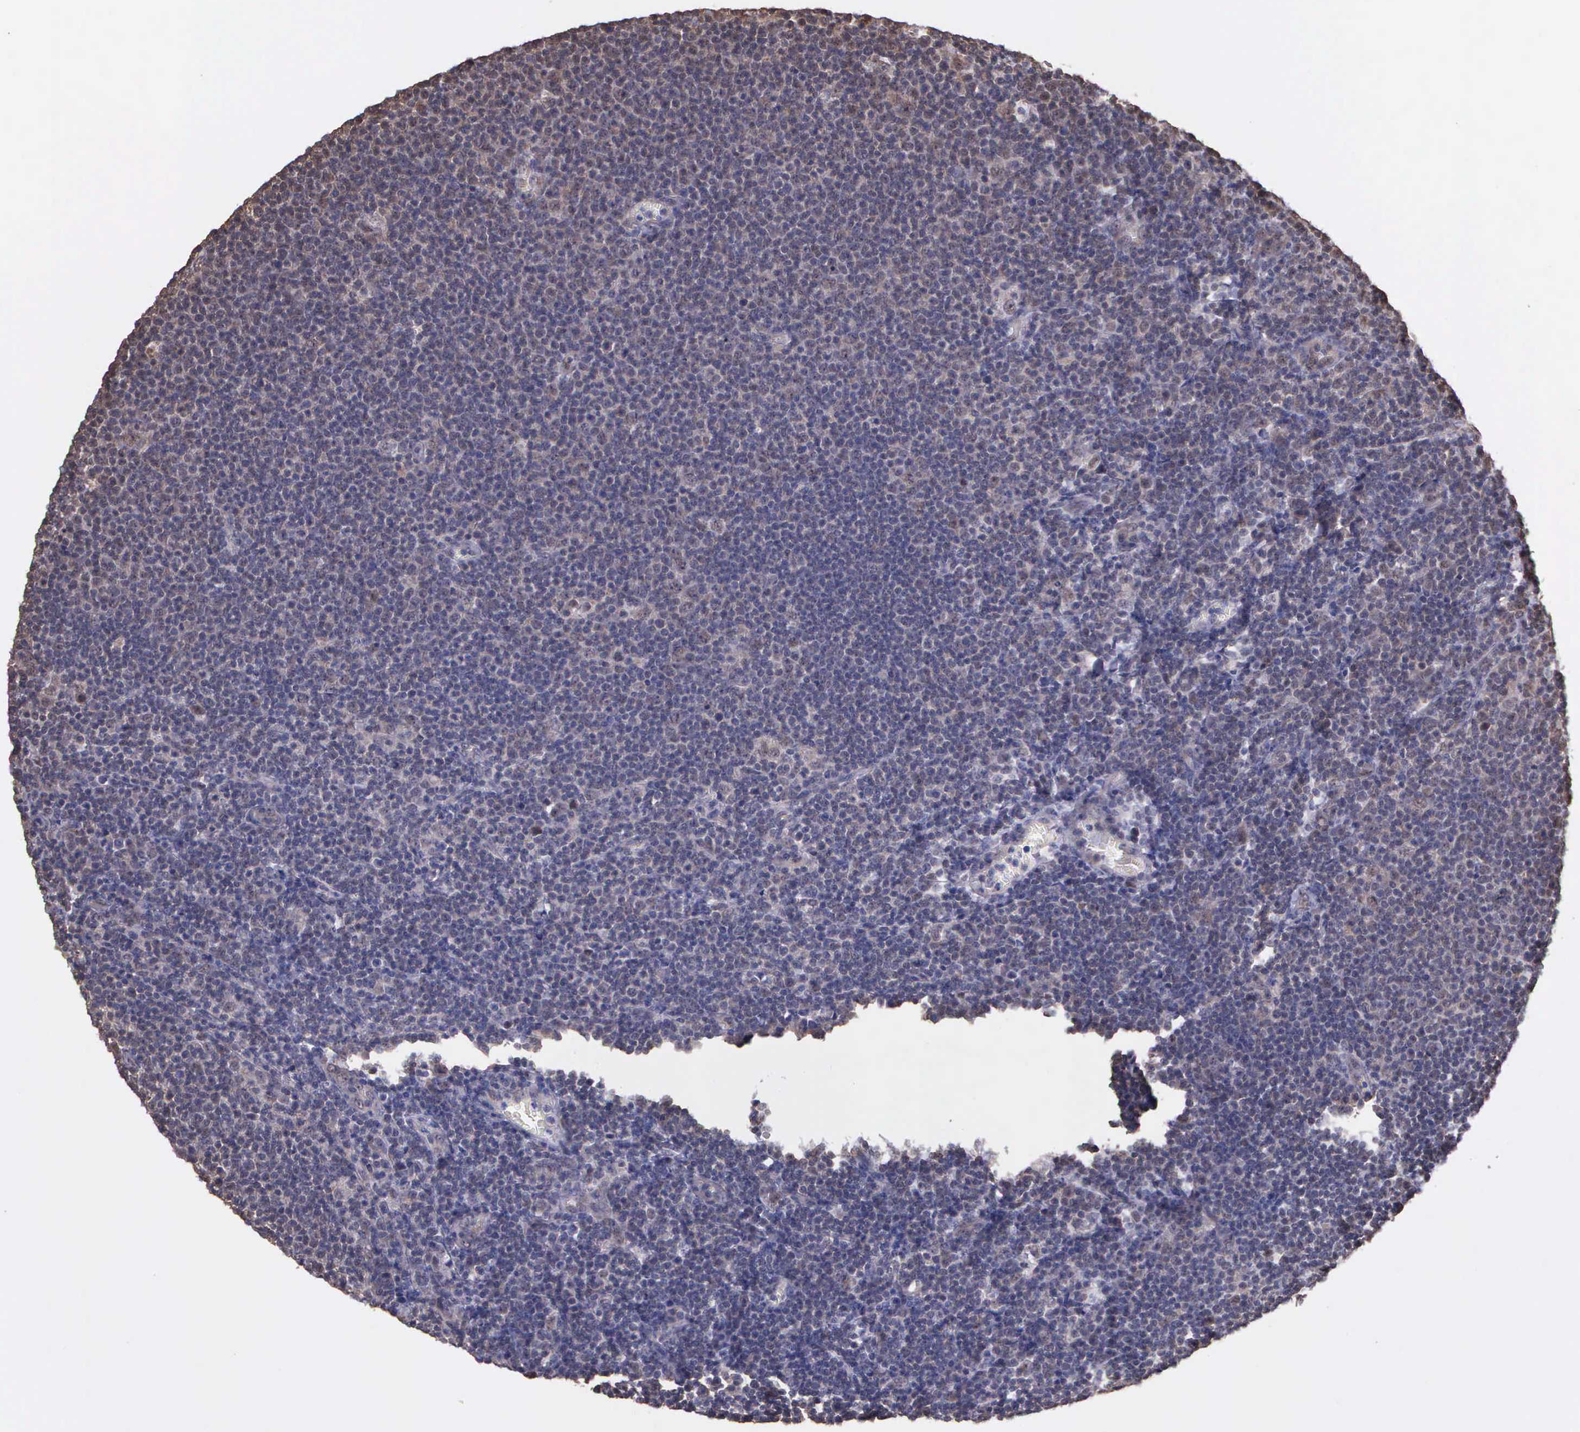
{"staining": {"intensity": "weak", "quantity": "25%-75%", "location": "cytoplasmic/membranous"}, "tissue": "lymphoma", "cell_type": "Tumor cells", "image_type": "cancer", "snomed": [{"axis": "morphology", "description": "Malignant lymphoma, non-Hodgkin's type, Low grade"}, {"axis": "topography", "description": "Lymph node"}], "caption": "Immunohistochemistry of human lymphoma exhibits low levels of weak cytoplasmic/membranous expression in about 25%-75% of tumor cells. (brown staining indicates protein expression, while blue staining denotes nuclei).", "gene": "PSMC1", "patient": {"sex": "male", "age": 74}}